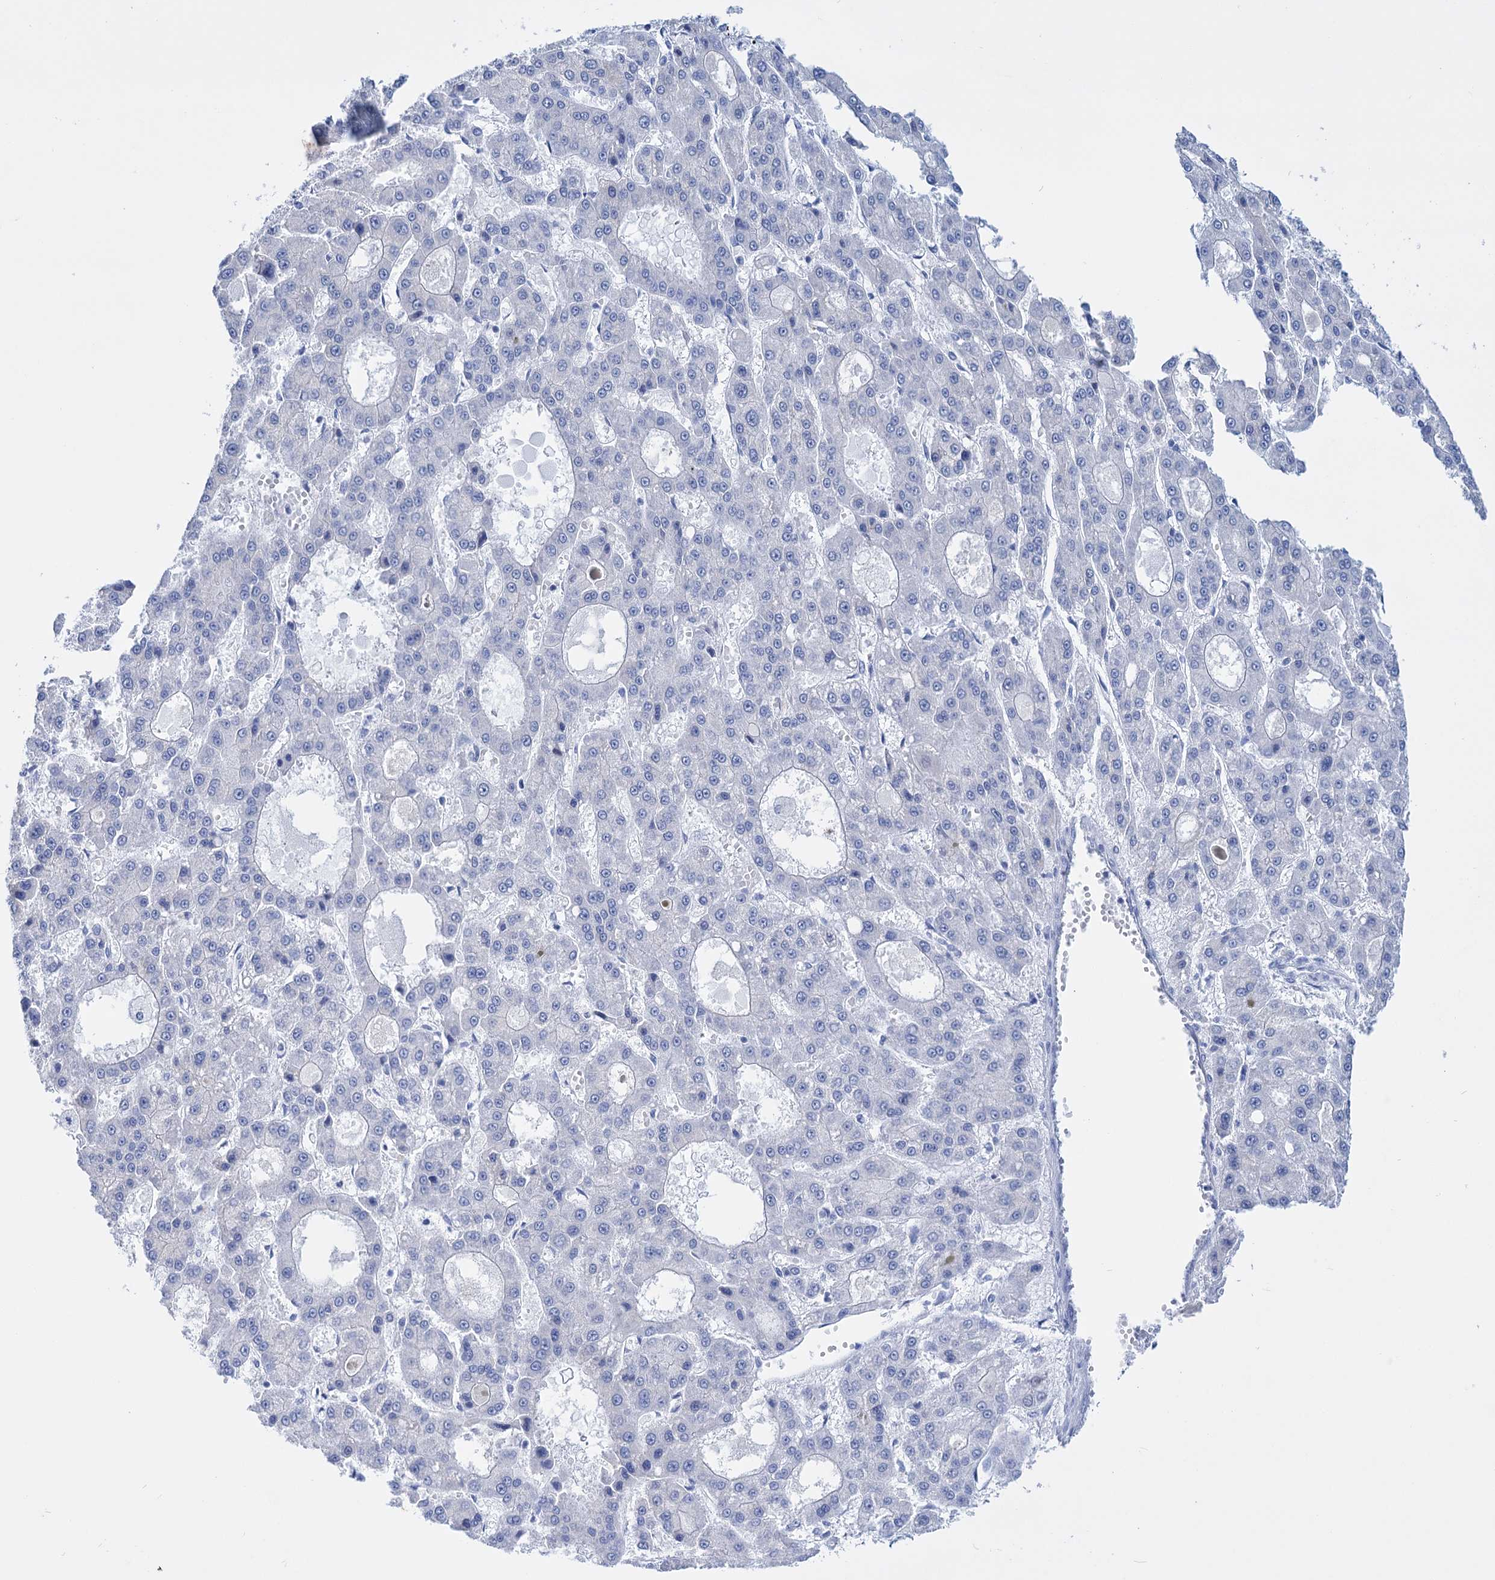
{"staining": {"intensity": "negative", "quantity": "none", "location": "none"}, "tissue": "liver cancer", "cell_type": "Tumor cells", "image_type": "cancer", "snomed": [{"axis": "morphology", "description": "Carcinoma, Hepatocellular, NOS"}, {"axis": "topography", "description": "Liver"}], "caption": "DAB immunohistochemical staining of hepatocellular carcinoma (liver) reveals no significant expression in tumor cells.", "gene": "FBXW12", "patient": {"sex": "male", "age": 70}}